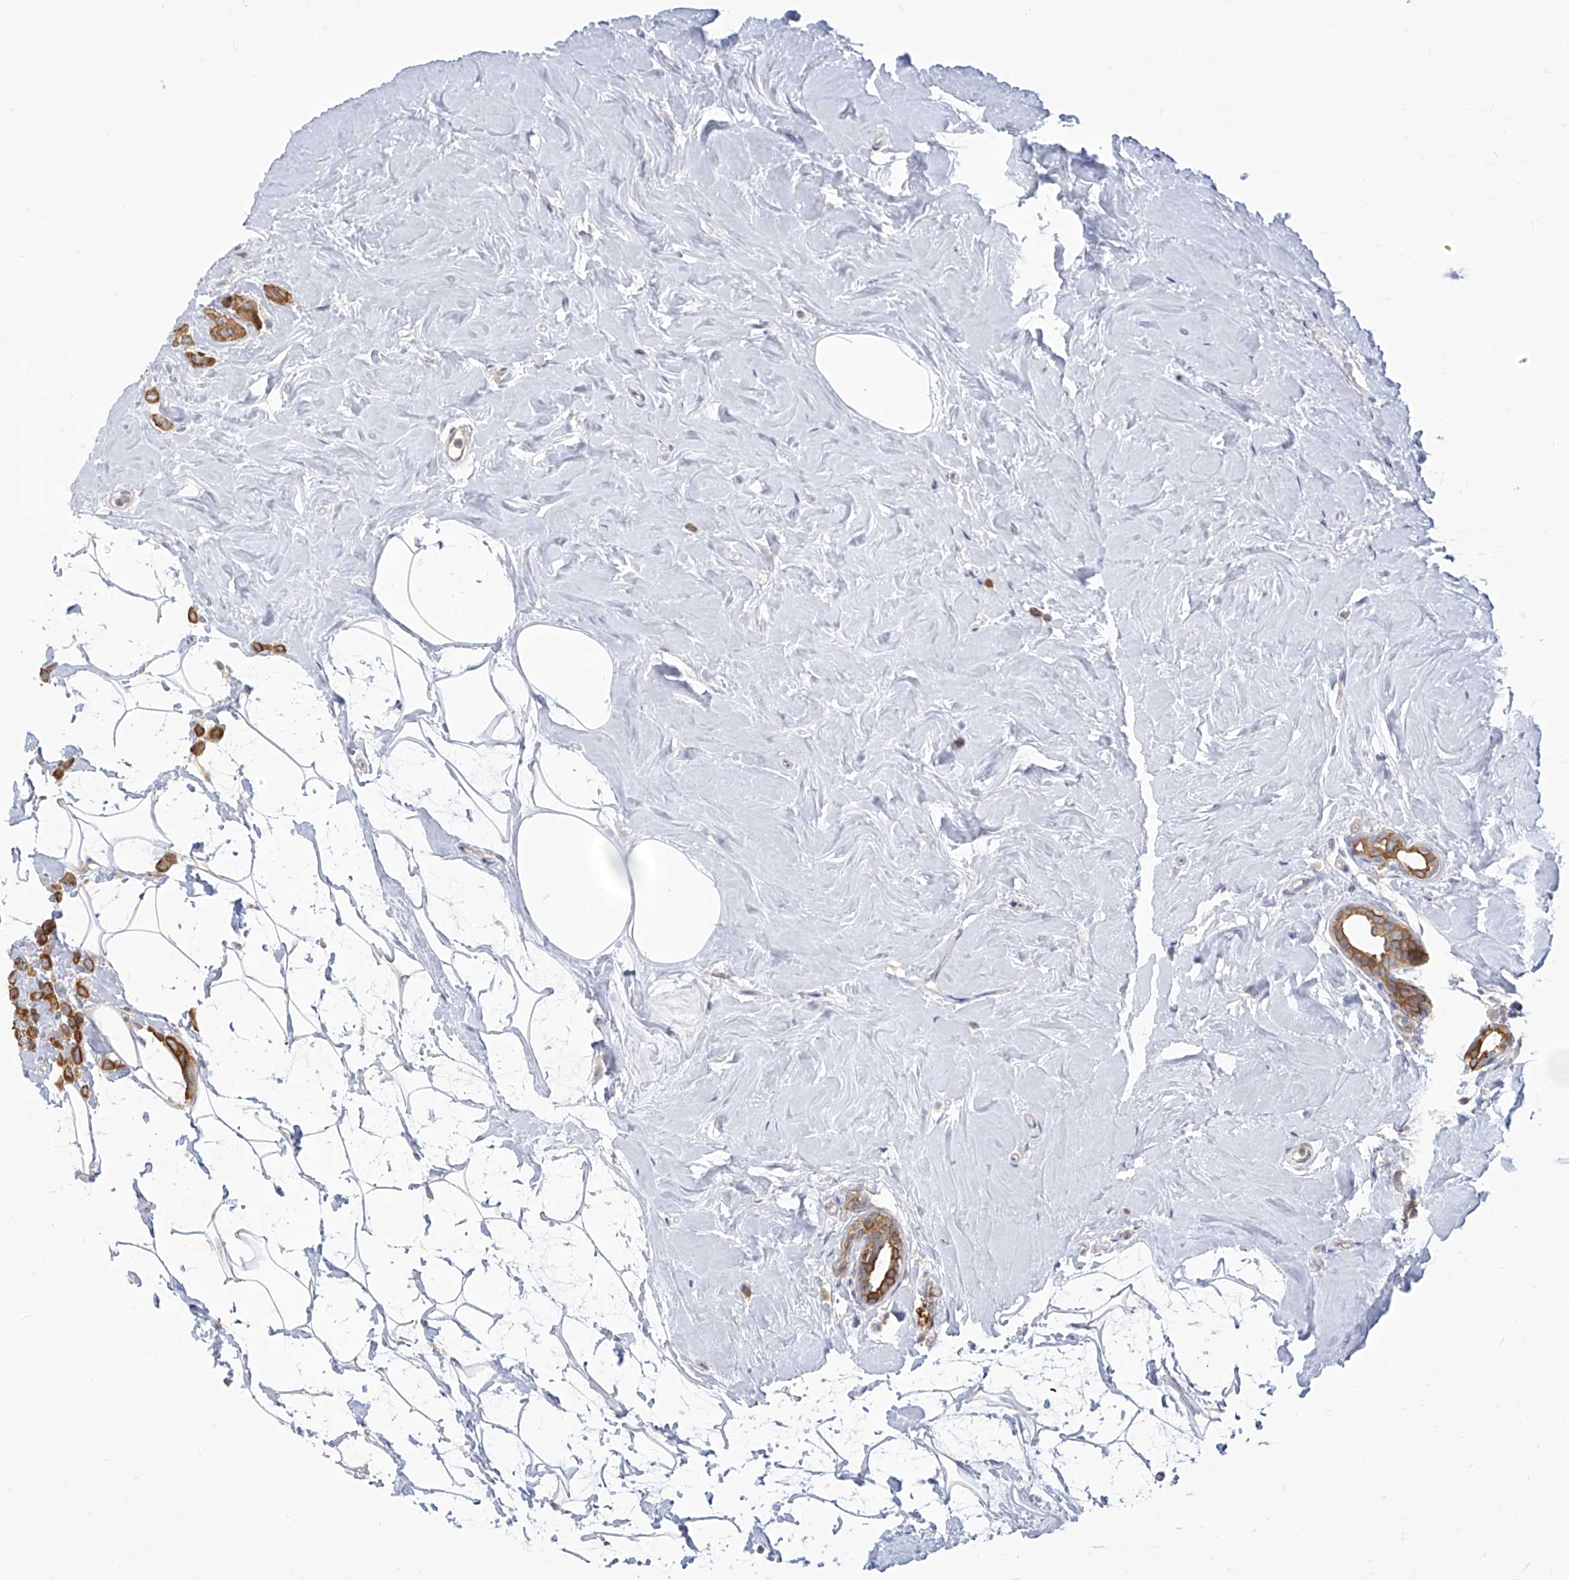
{"staining": {"intensity": "moderate", "quantity": ">75%", "location": "cytoplasmic/membranous"}, "tissue": "breast cancer", "cell_type": "Tumor cells", "image_type": "cancer", "snomed": [{"axis": "morphology", "description": "Lobular carcinoma"}, {"axis": "topography", "description": "Breast"}], "caption": "Immunohistochemistry staining of lobular carcinoma (breast), which exhibits medium levels of moderate cytoplasmic/membranous expression in about >75% of tumor cells indicating moderate cytoplasmic/membranous protein staining. The staining was performed using DAB (3,3'-diaminobenzidine) (brown) for protein detection and nuclei were counterstained in hematoxylin (blue).", "gene": "FAM83B", "patient": {"sex": "female", "age": 47}}